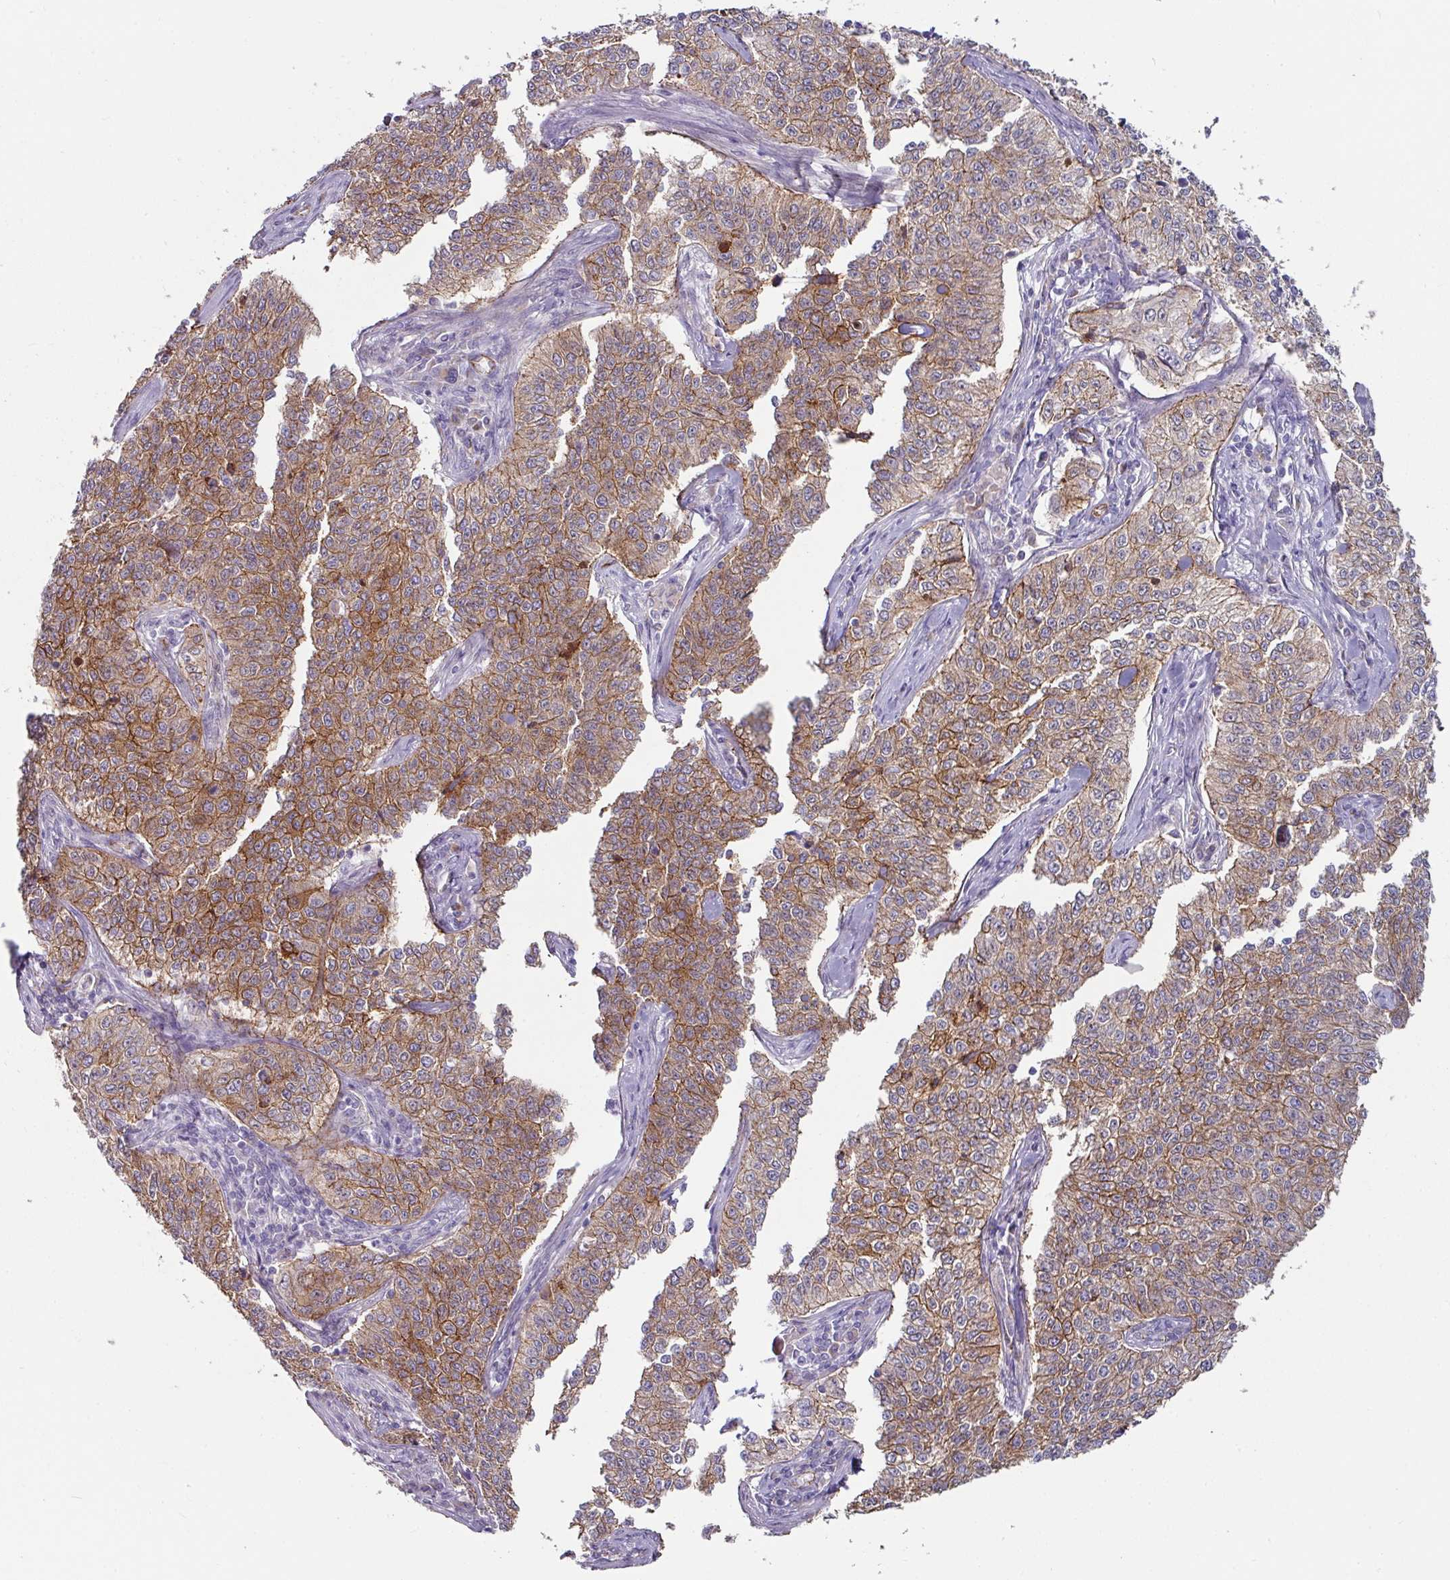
{"staining": {"intensity": "moderate", "quantity": ">75%", "location": "cytoplasmic/membranous"}, "tissue": "cervical cancer", "cell_type": "Tumor cells", "image_type": "cancer", "snomed": [{"axis": "morphology", "description": "Squamous cell carcinoma, NOS"}, {"axis": "topography", "description": "Cervix"}], "caption": "High-power microscopy captured an immunohistochemistry (IHC) photomicrograph of cervical cancer (squamous cell carcinoma), revealing moderate cytoplasmic/membranous expression in about >75% of tumor cells.", "gene": "JUP", "patient": {"sex": "female", "age": 35}}